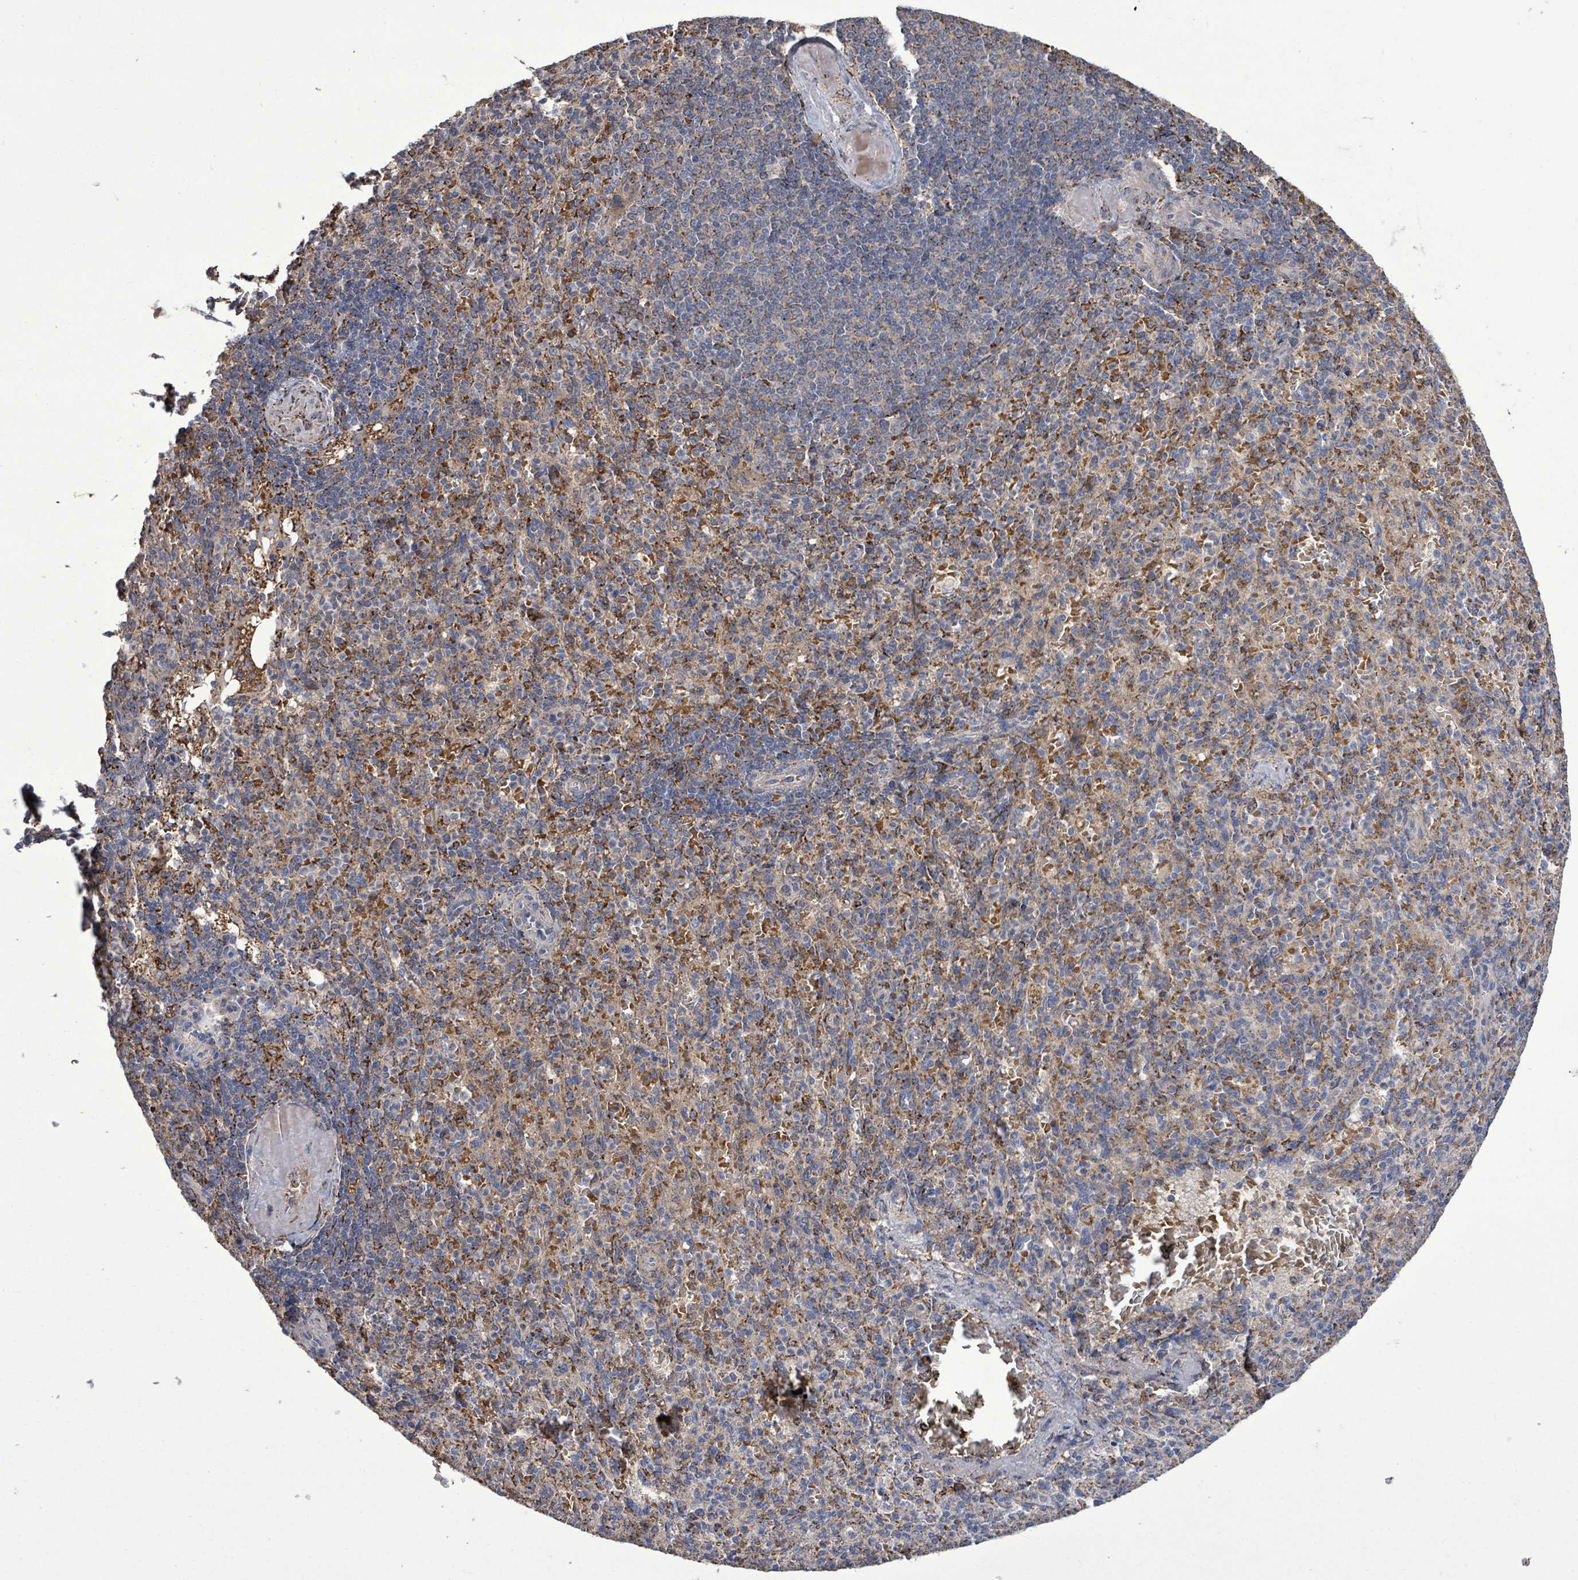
{"staining": {"intensity": "strong", "quantity": "25%-75%", "location": "cytoplasmic/membranous"}, "tissue": "spleen", "cell_type": "Cells in red pulp", "image_type": "normal", "snomed": [{"axis": "morphology", "description": "Normal tissue, NOS"}, {"axis": "topography", "description": "Spleen"}], "caption": "Strong cytoplasmic/membranous protein expression is seen in approximately 25%-75% of cells in red pulp in spleen.", "gene": "MTMR12", "patient": {"sex": "female", "age": 74}}